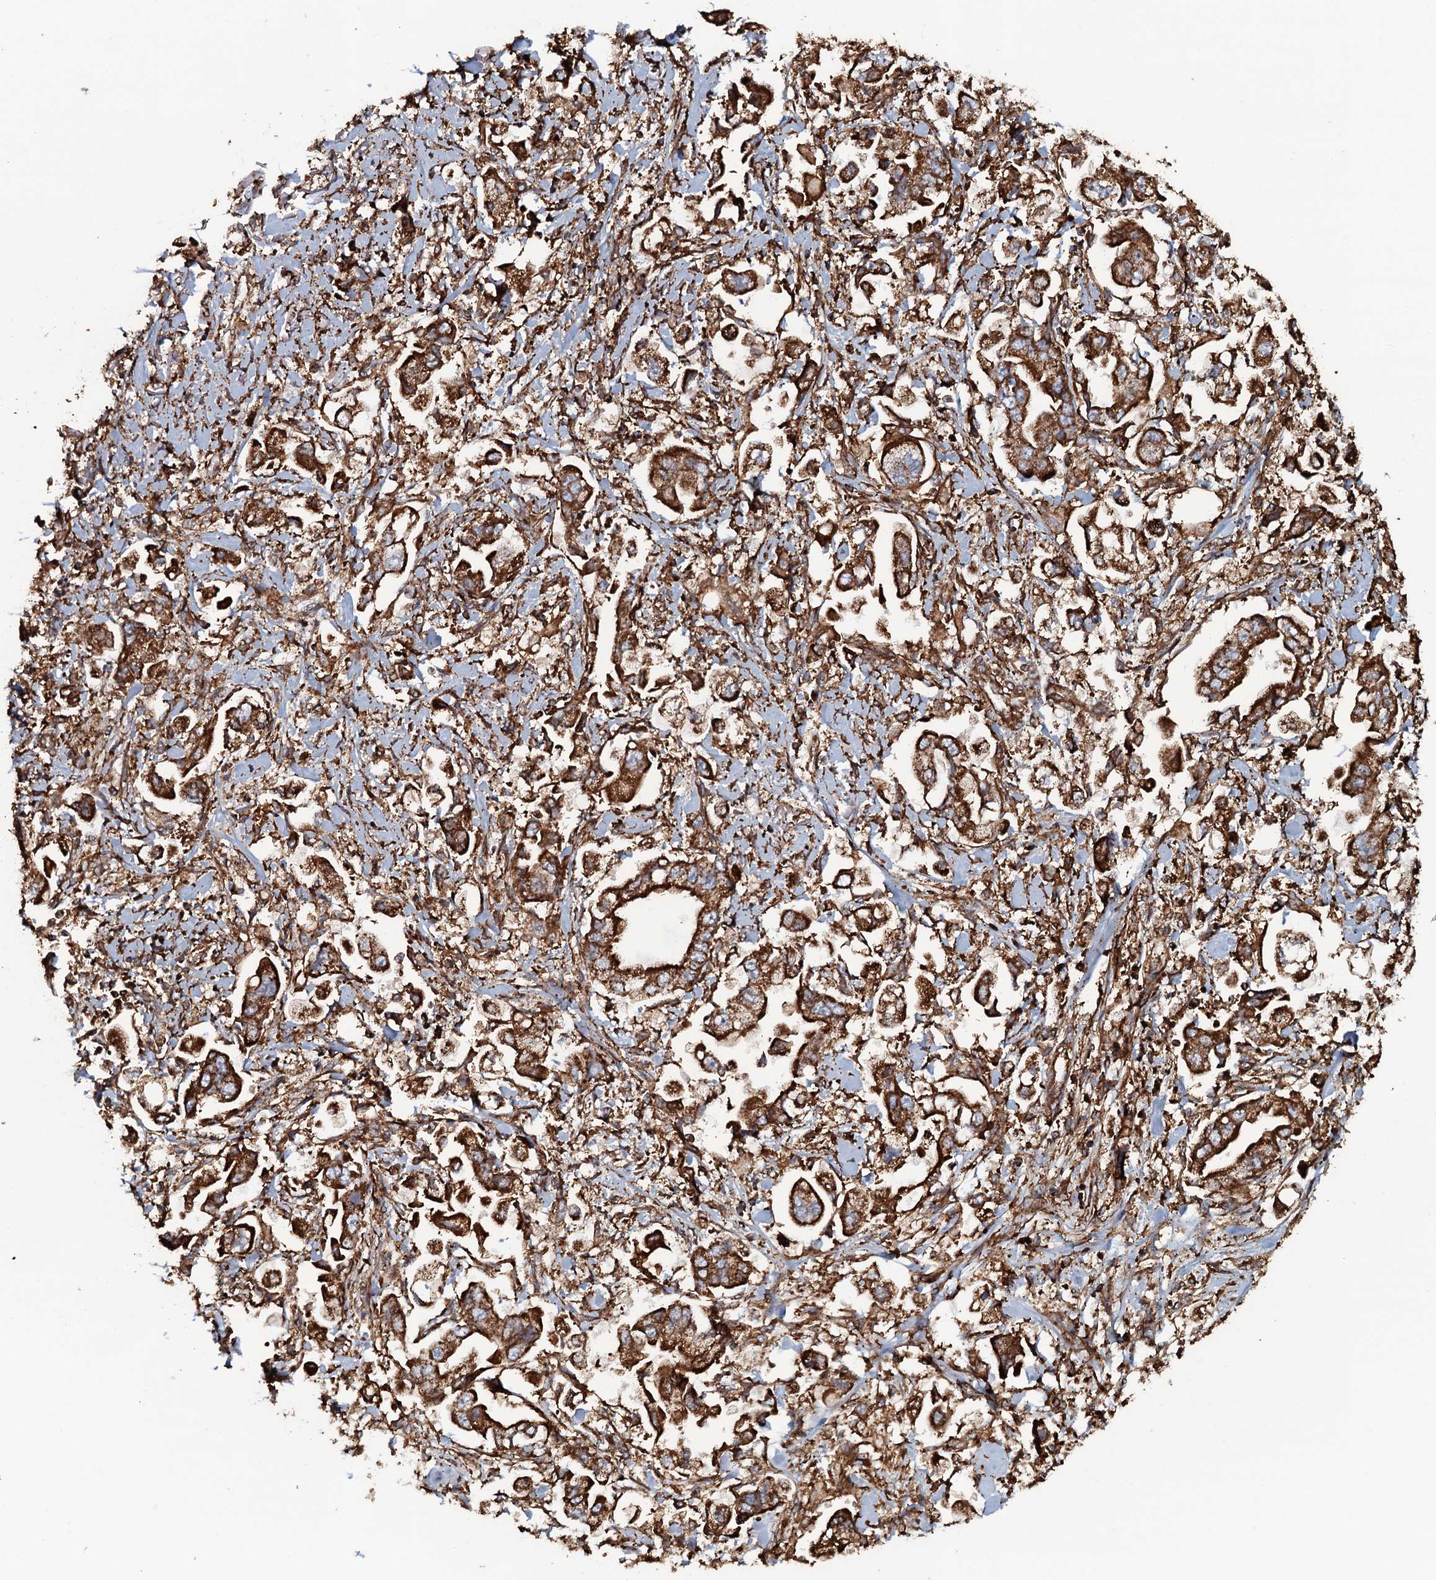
{"staining": {"intensity": "strong", "quantity": ">75%", "location": "cytoplasmic/membranous"}, "tissue": "stomach cancer", "cell_type": "Tumor cells", "image_type": "cancer", "snomed": [{"axis": "morphology", "description": "Adenocarcinoma, NOS"}, {"axis": "topography", "description": "Stomach"}], "caption": "Adenocarcinoma (stomach) tissue displays strong cytoplasmic/membranous staining in approximately >75% of tumor cells, visualized by immunohistochemistry. (DAB (3,3'-diaminobenzidine) IHC, brown staining for protein, blue staining for nuclei).", "gene": "VWA8", "patient": {"sex": "male", "age": 62}}